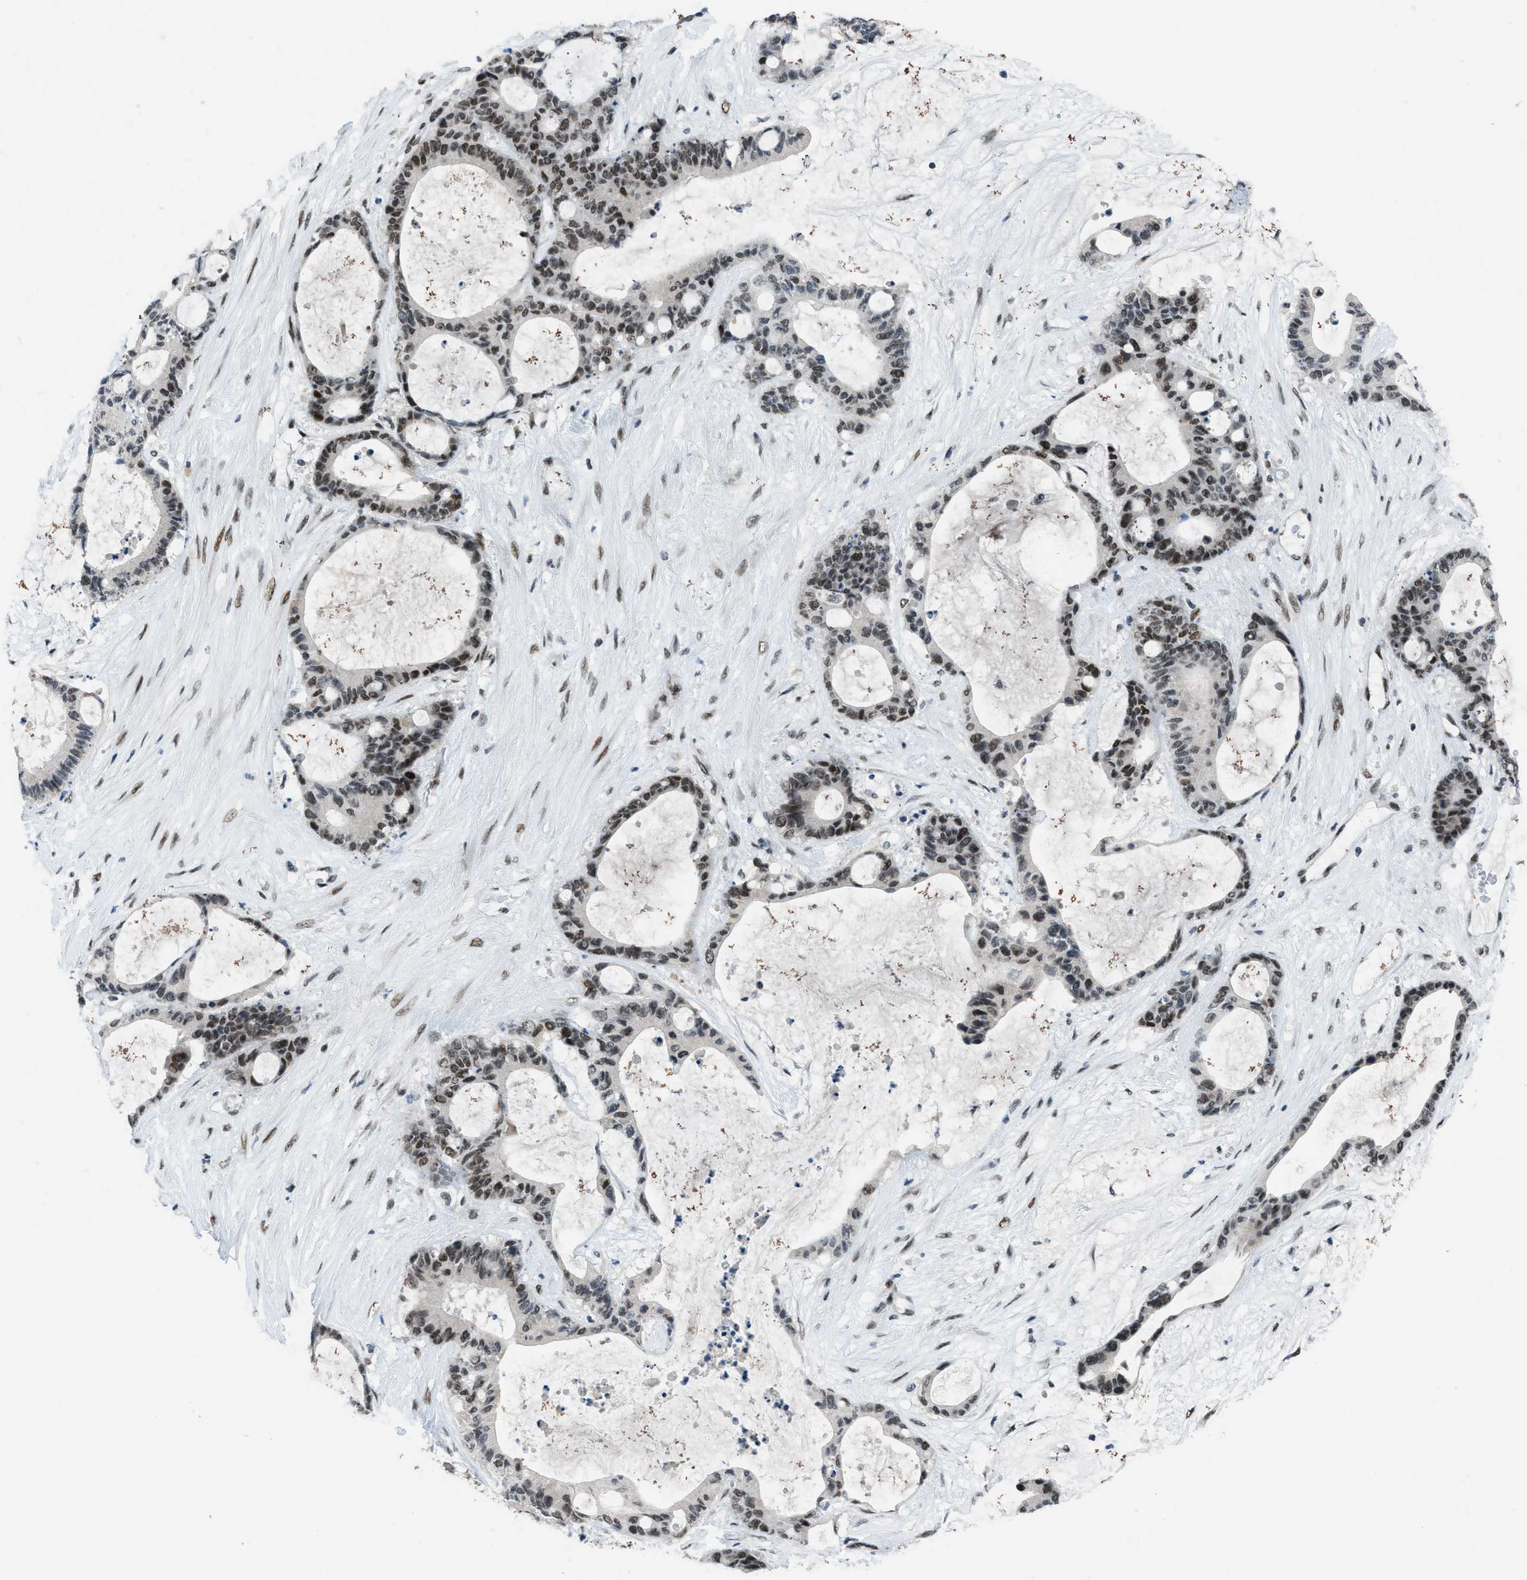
{"staining": {"intensity": "moderate", "quantity": ">75%", "location": "nuclear"}, "tissue": "liver cancer", "cell_type": "Tumor cells", "image_type": "cancer", "snomed": [{"axis": "morphology", "description": "Cholangiocarcinoma"}, {"axis": "topography", "description": "Liver"}], "caption": "Liver cholangiocarcinoma was stained to show a protein in brown. There is medium levels of moderate nuclear positivity in about >75% of tumor cells.", "gene": "GATAD2B", "patient": {"sex": "female", "age": 73}}